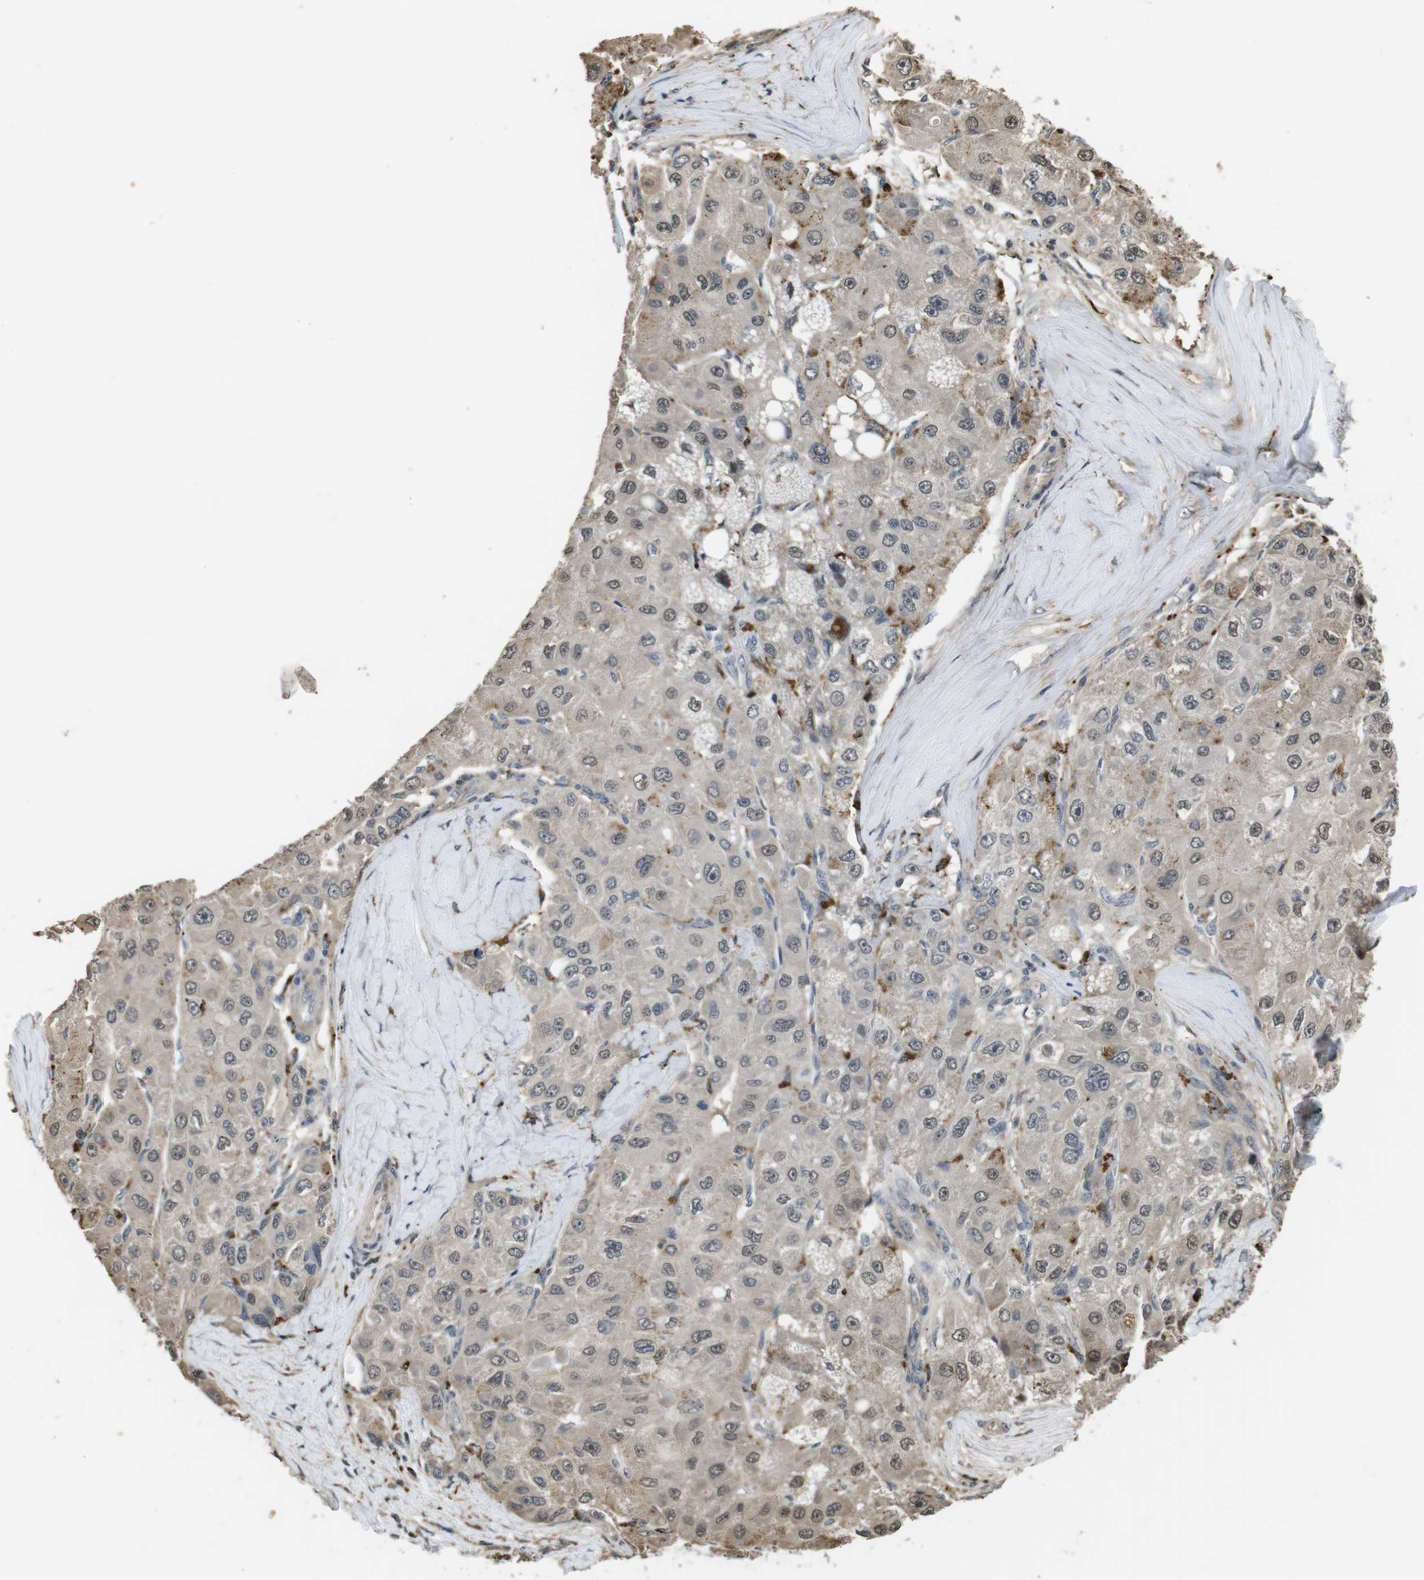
{"staining": {"intensity": "weak", "quantity": "25%-75%", "location": "cytoplasmic/membranous,nuclear"}, "tissue": "liver cancer", "cell_type": "Tumor cells", "image_type": "cancer", "snomed": [{"axis": "morphology", "description": "Carcinoma, Hepatocellular, NOS"}, {"axis": "topography", "description": "Liver"}], "caption": "Protein positivity by IHC exhibits weak cytoplasmic/membranous and nuclear positivity in approximately 25%-75% of tumor cells in liver hepatocellular carcinoma.", "gene": "FZD10", "patient": {"sex": "male", "age": 80}}